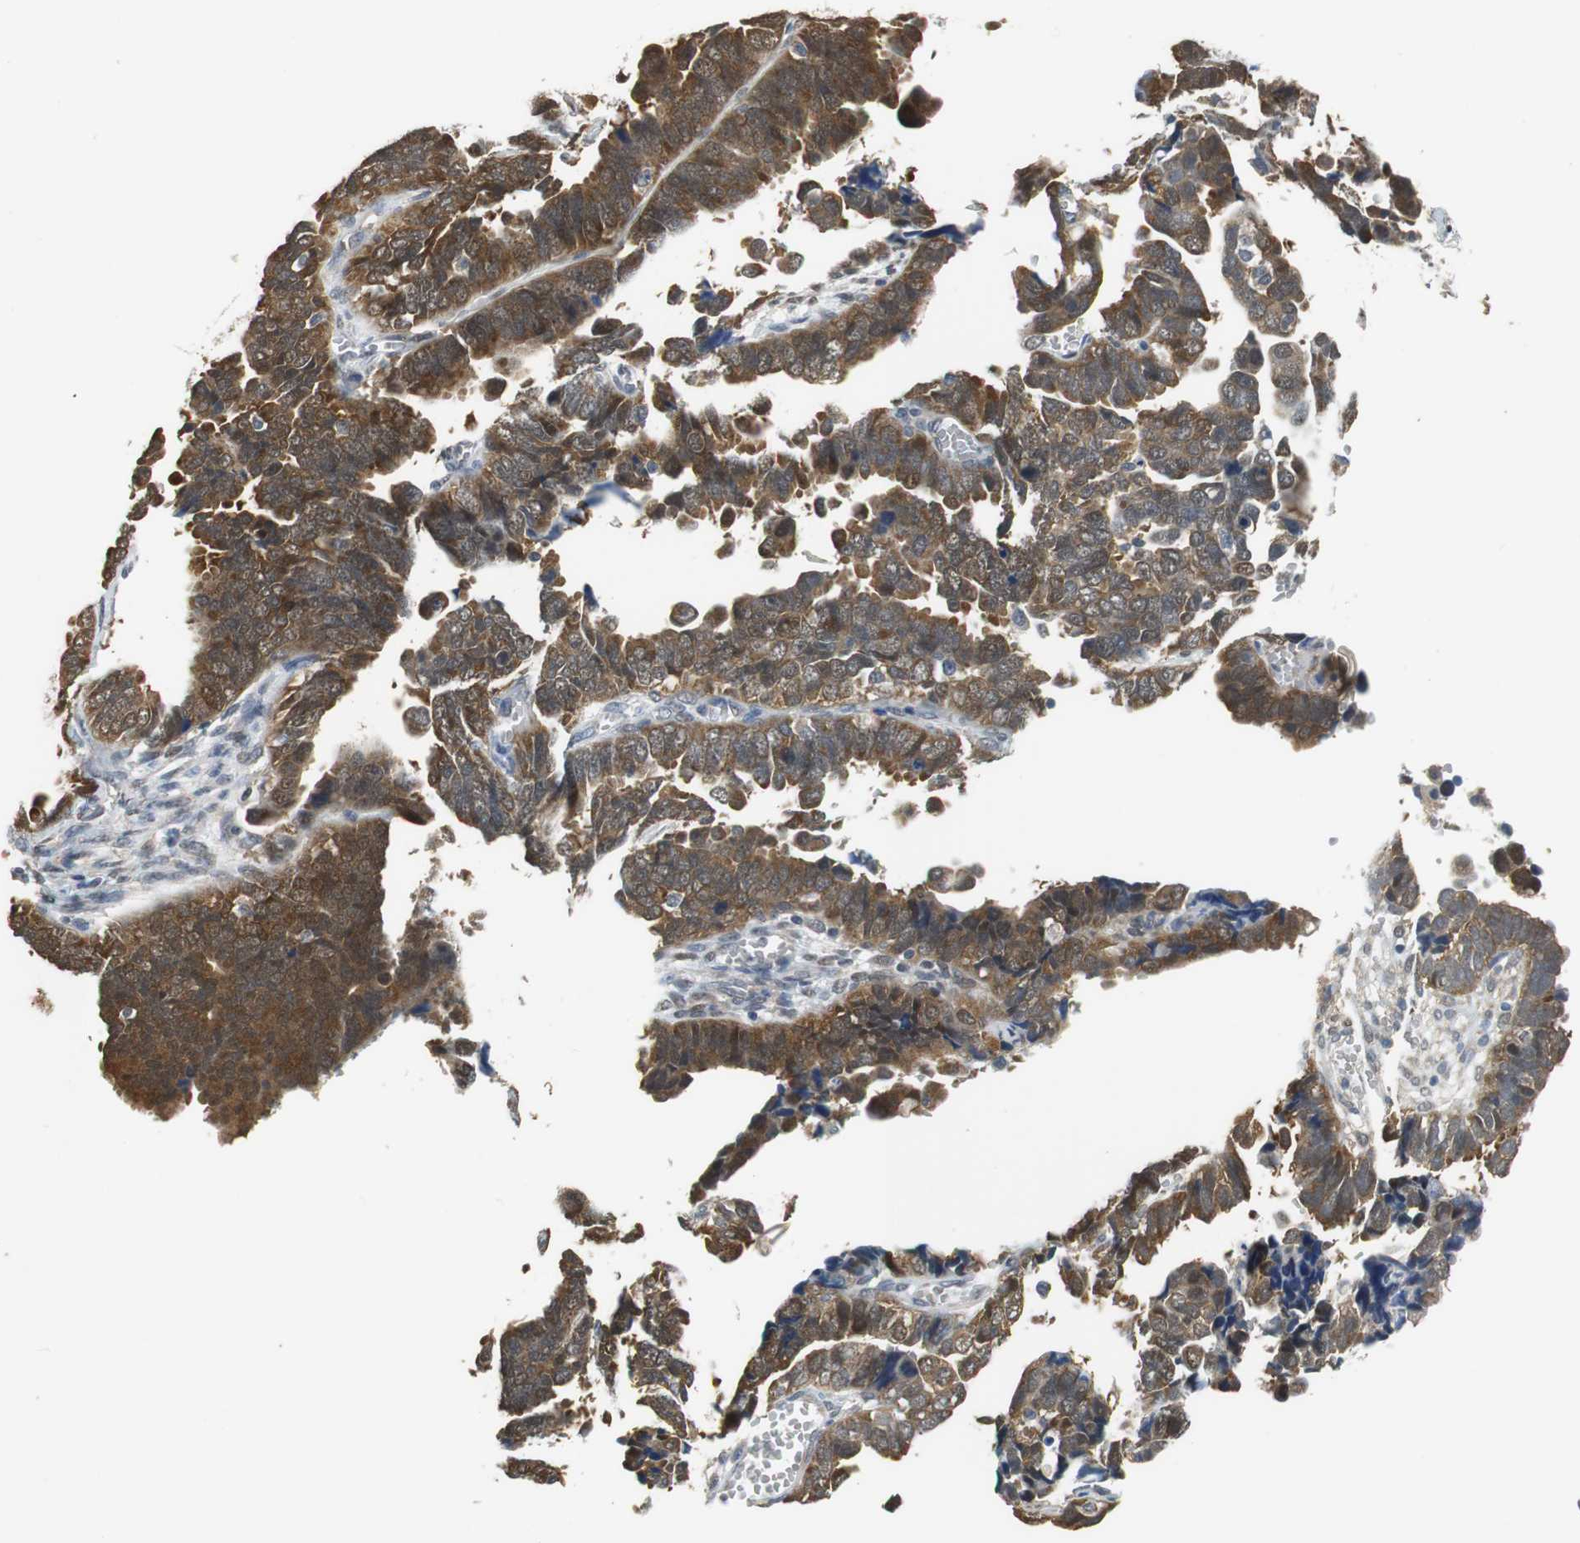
{"staining": {"intensity": "strong", "quantity": ">75%", "location": "cytoplasmic/membranous,nuclear"}, "tissue": "endometrial cancer", "cell_type": "Tumor cells", "image_type": "cancer", "snomed": [{"axis": "morphology", "description": "Adenocarcinoma, NOS"}, {"axis": "topography", "description": "Endometrium"}], "caption": "Adenocarcinoma (endometrial) was stained to show a protein in brown. There is high levels of strong cytoplasmic/membranous and nuclear expression in approximately >75% of tumor cells.", "gene": "UBQLN2", "patient": {"sex": "female", "age": 75}}